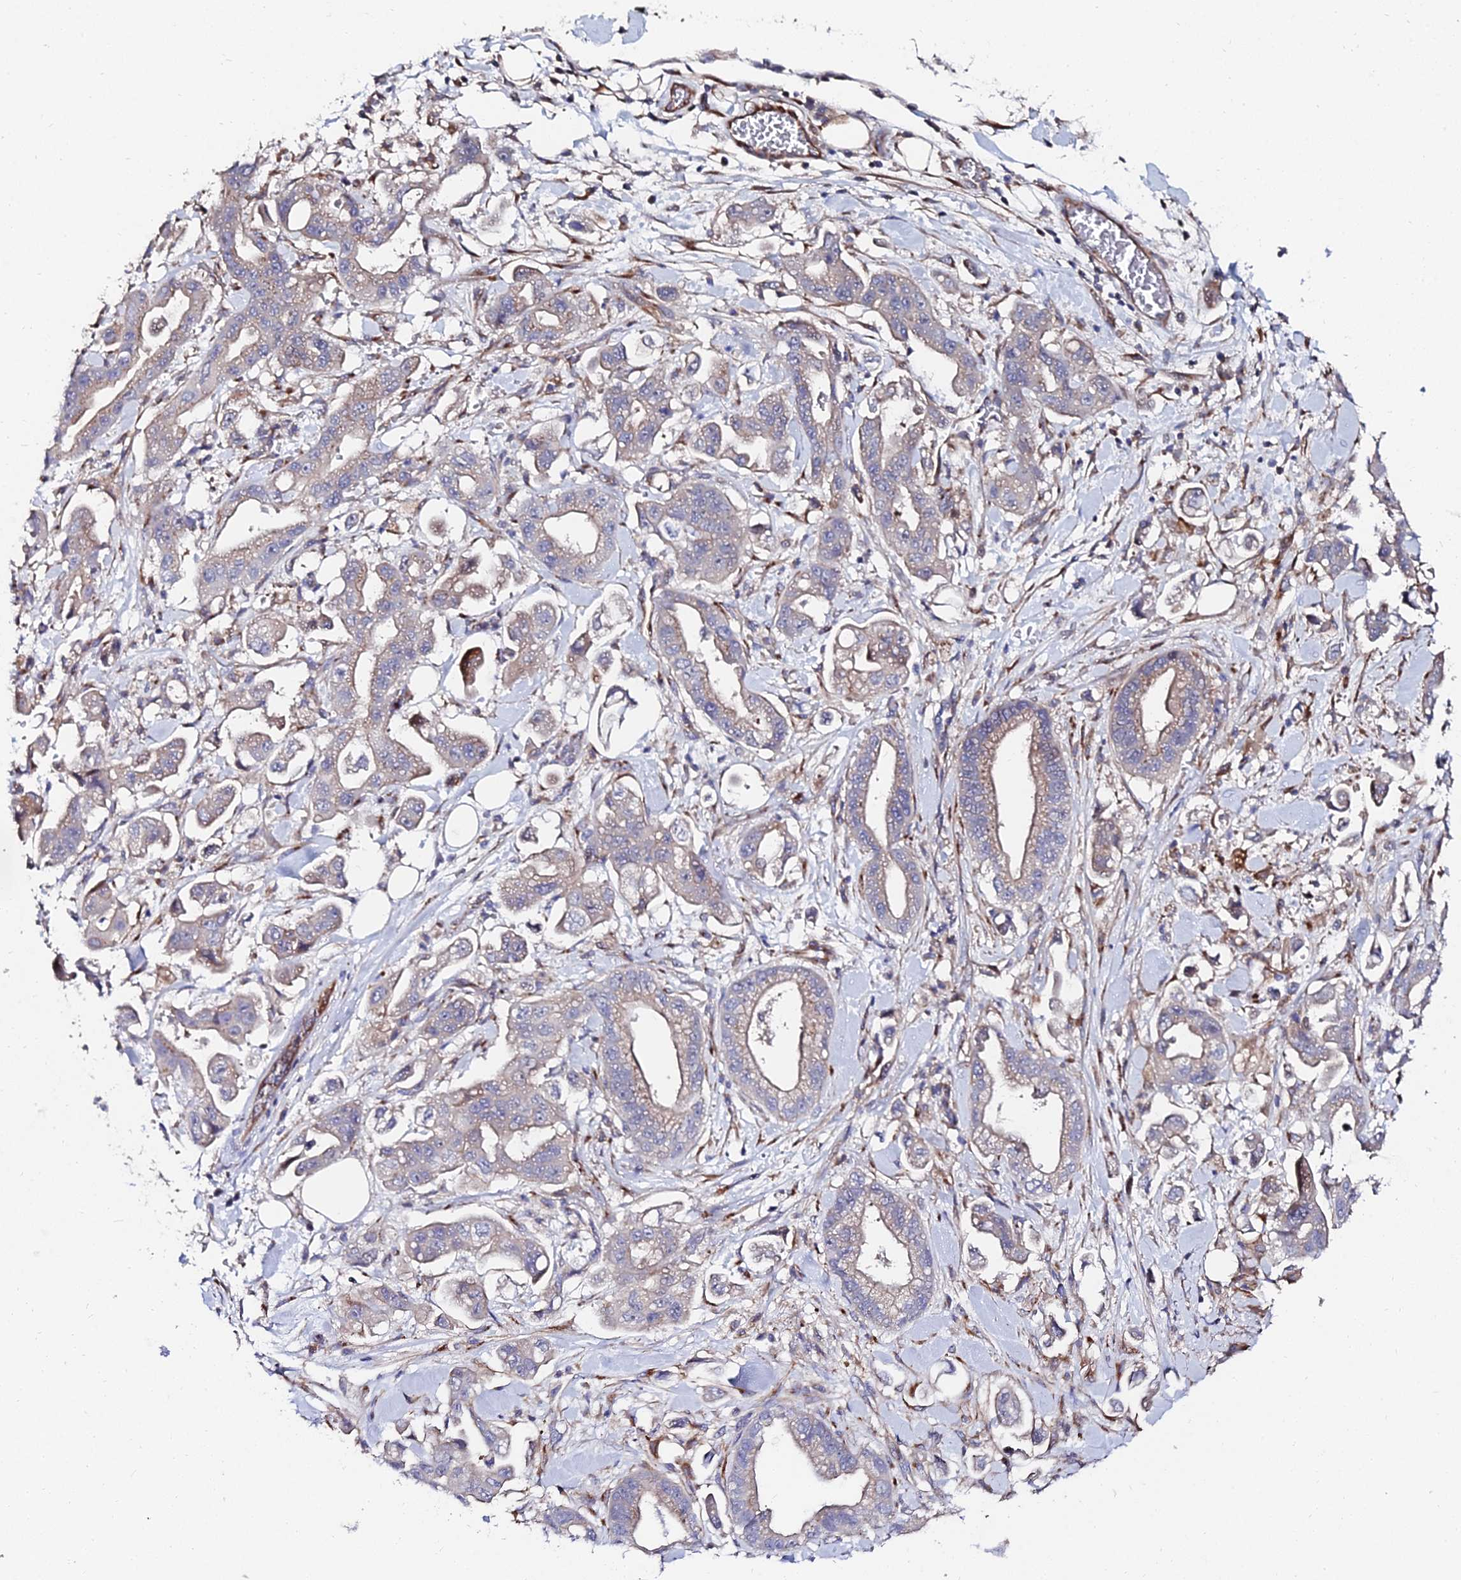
{"staining": {"intensity": "weak", "quantity": "25%-75%", "location": "cytoplasmic/membranous"}, "tissue": "stomach cancer", "cell_type": "Tumor cells", "image_type": "cancer", "snomed": [{"axis": "morphology", "description": "Adenocarcinoma, NOS"}, {"axis": "topography", "description": "Stomach"}], "caption": "Stomach adenocarcinoma tissue reveals weak cytoplasmic/membranous positivity in about 25%-75% of tumor cells, visualized by immunohistochemistry.", "gene": "BORCS8", "patient": {"sex": "male", "age": 62}}